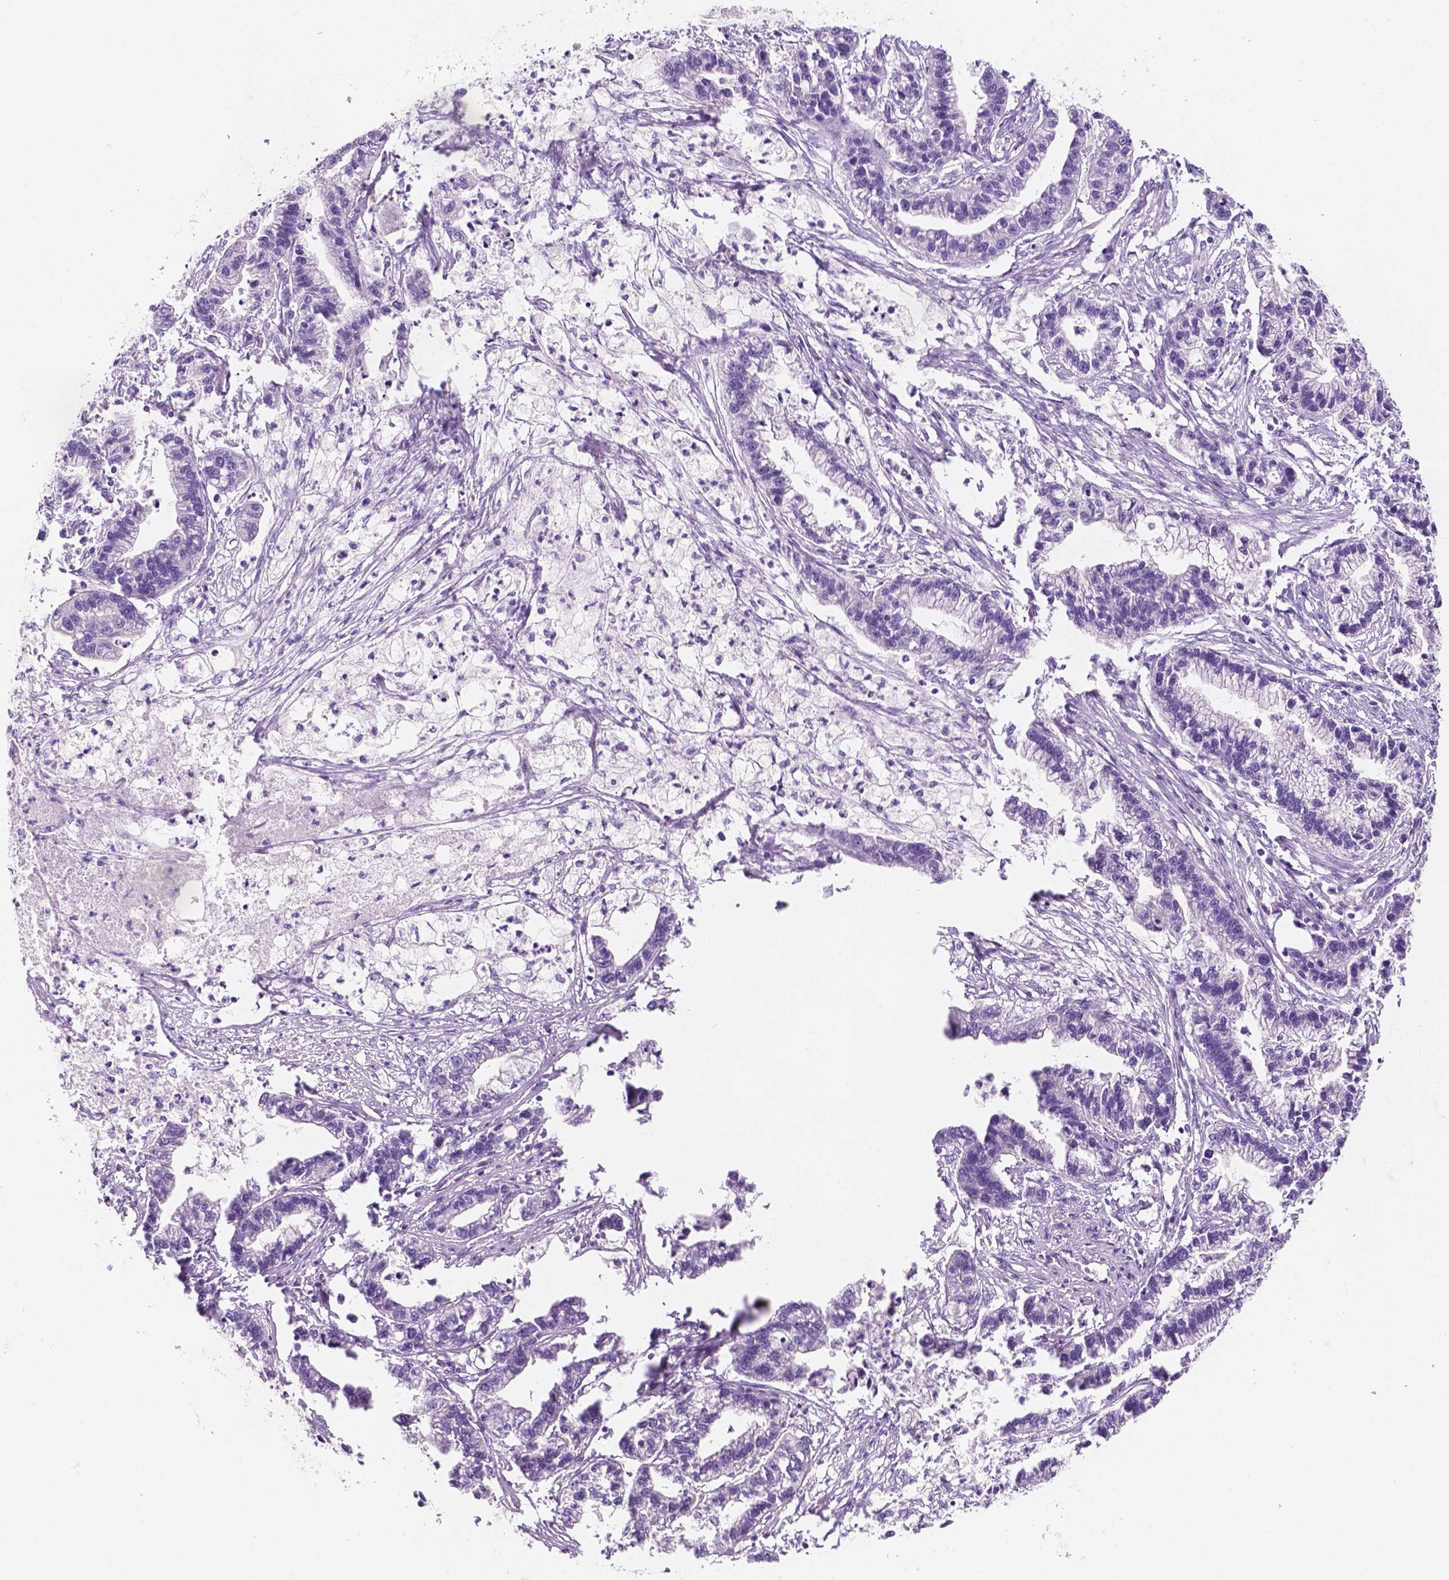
{"staining": {"intensity": "negative", "quantity": "none", "location": "none"}, "tissue": "stomach cancer", "cell_type": "Tumor cells", "image_type": "cancer", "snomed": [{"axis": "morphology", "description": "Adenocarcinoma, NOS"}, {"axis": "topography", "description": "Stomach"}], "caption": "An immunohistochemistry (IHC) image of stomach cancer is shown. There is no staining in tumor cells of stomach cancer. (Brightfield microscopy of DAB IHC at high magnification).", "gene": "SIRT2", "patient": {"sex": "male", "age": 83}}